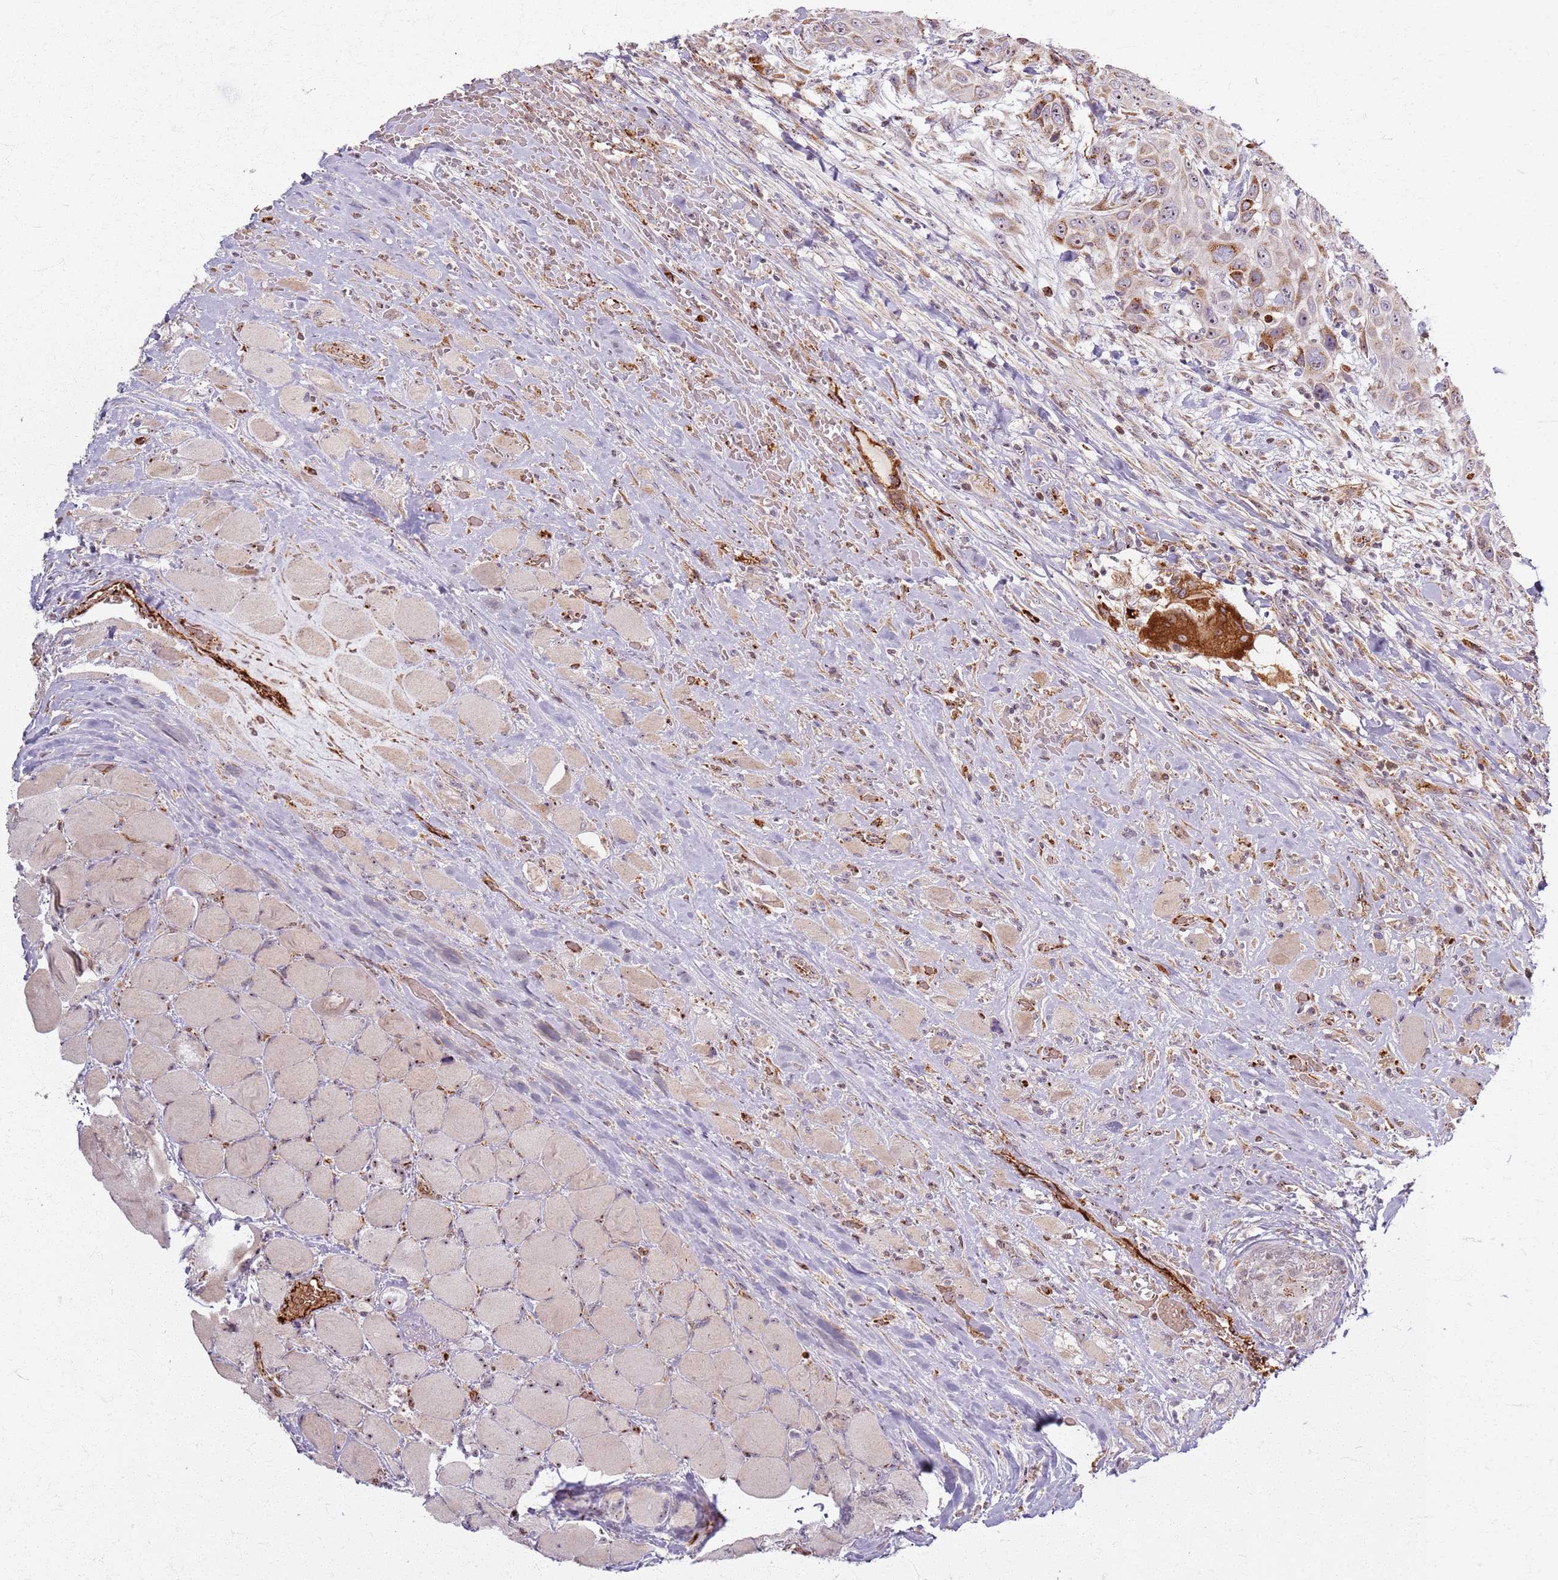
{"staining": {"intensity": "moderate", "quantity": "25%-75%", "location": "cytoplasmic/membranous,nuclear"}, "tissue": "head and neck cancer", "cell_type": "Tumor cells", "image_type": "cancer", "snomed": [{"axis": "morphology", "description": "Squamous cell carcinoma, NOS"}, {"axis": "topography", "description": "Head-Neck"}], "caption": "A high-resolution micrograph shows IHC staining of head and neck cancer (squamous cell carcinoma), which displays moderate cytoplasmic/membranous and nuclear positivity in approximately 25%-75% of tumor cells.", "gene": "KRI1", "patient": {"sex": "male", "age": 81}}